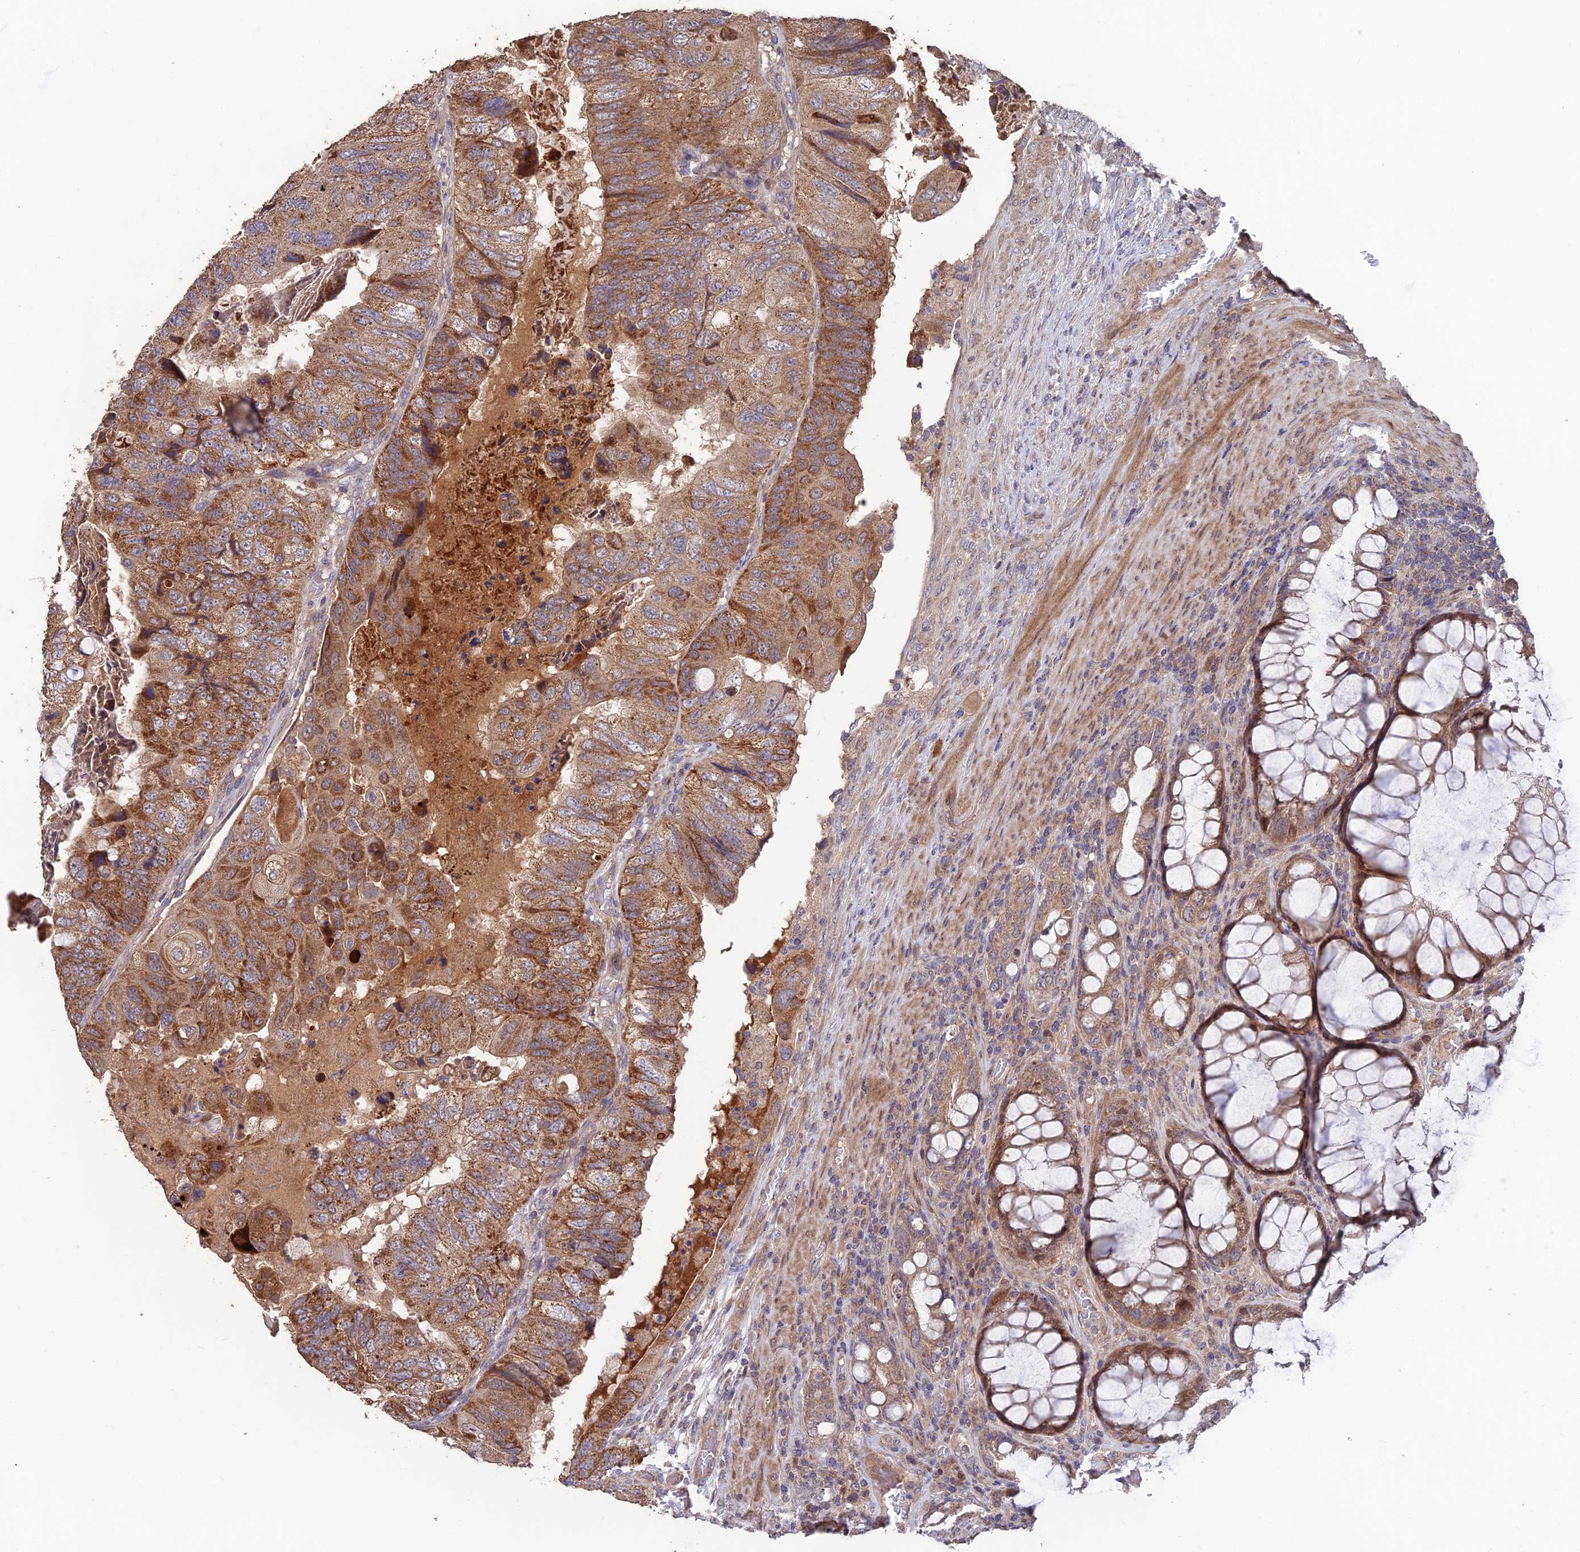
{"staining": {"intensity": "moderate", "quantity": ">75%", "location": "cytoplasmic/membranous"}, "tissue": "colorectal cancer", "cell_type": "Tumor cells", "image_type": "cancer", "snomed": [{"axis": "morphology", "description": "Adenocarcinoma, NOS"}, {"axis": "topography", "description": "Rectum"}], "caption": "High-power microscopy captured an immunohistochemistry micrograph of colorectal cancer, revealing moderate cytoplasmic/membranous positivity in approximately >75% of tumor cells.", "gene": "SHISA5", "patient": {"sex": "male", "age": 63}}